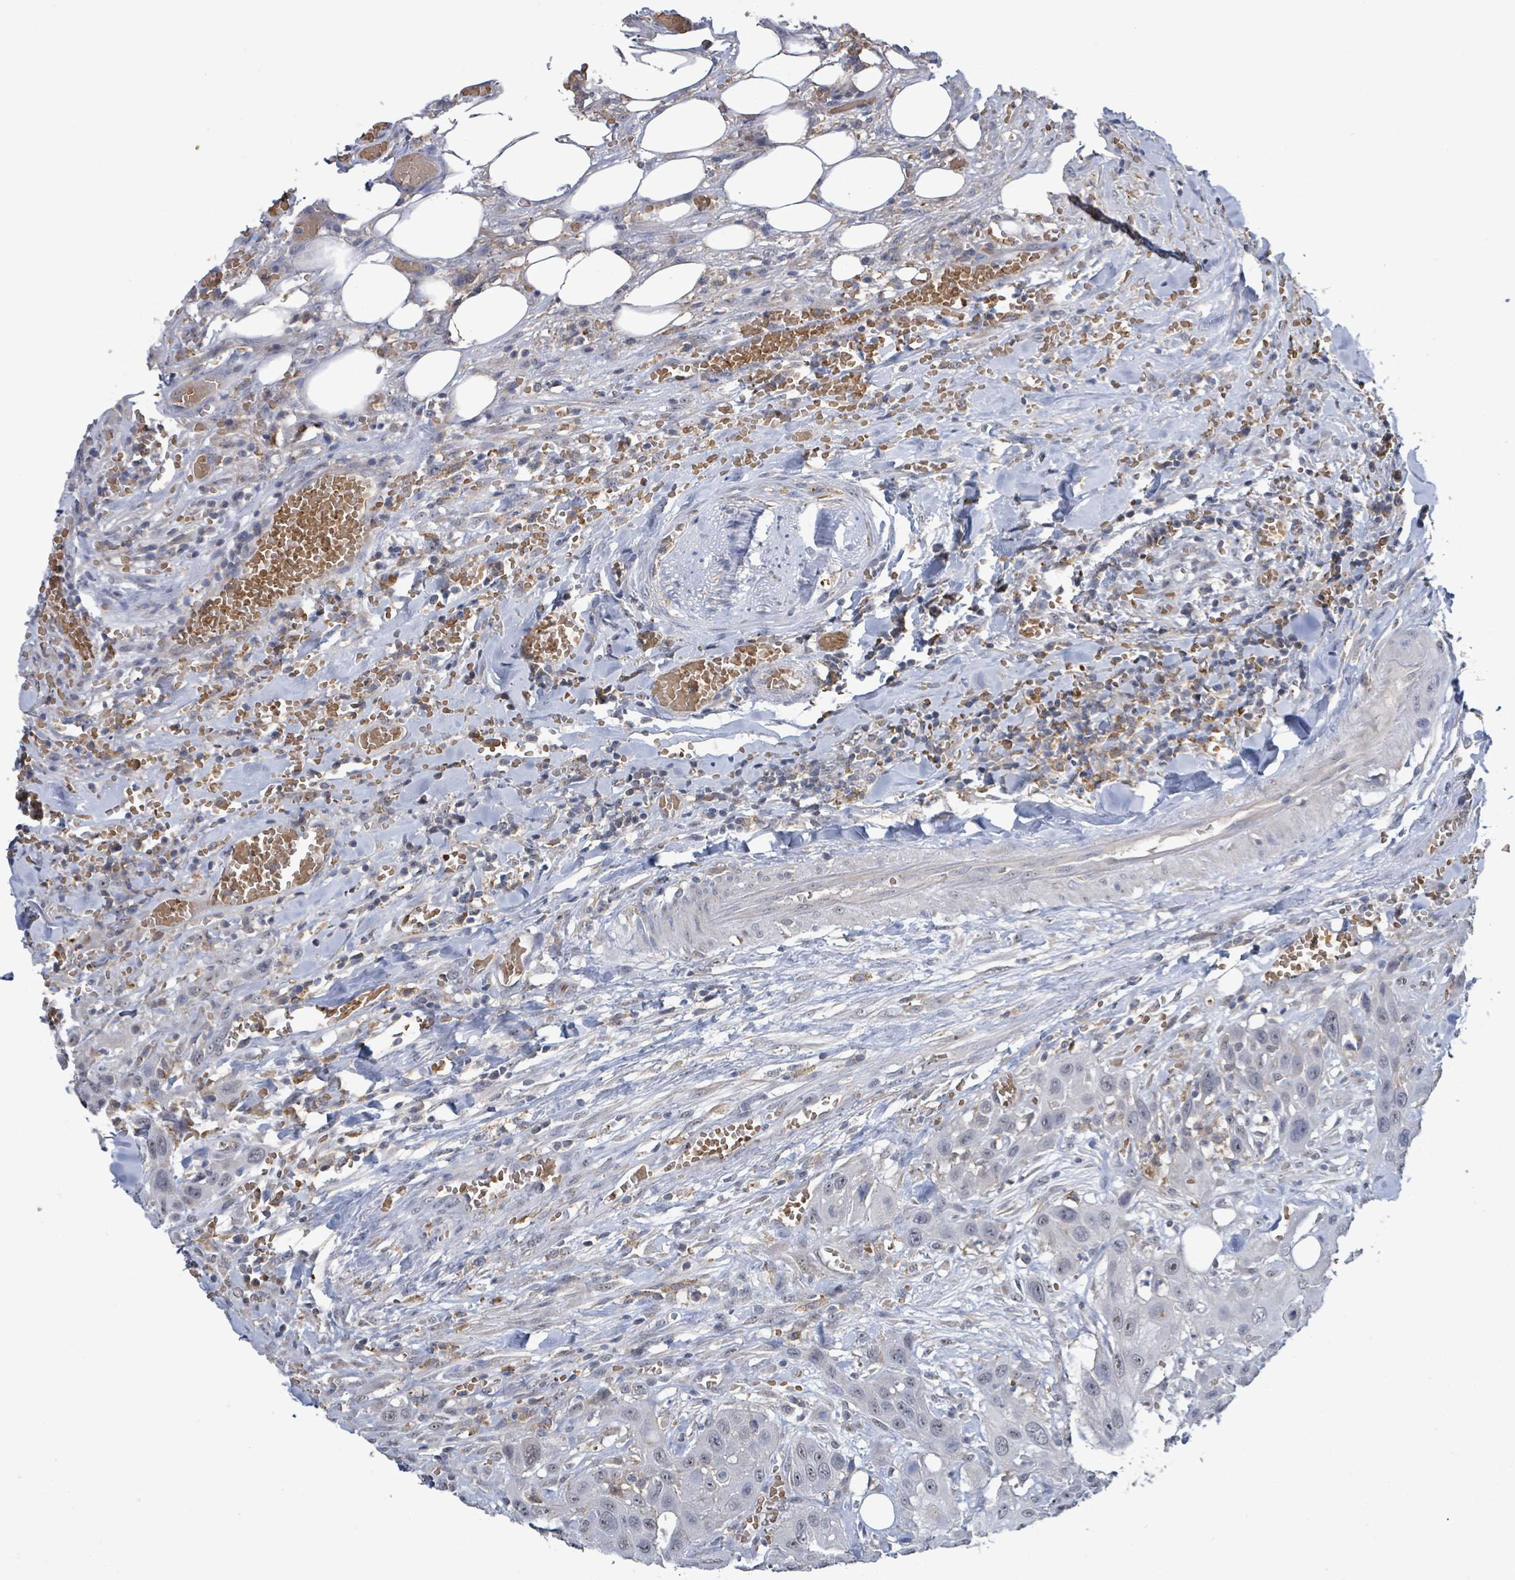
{"staining": {"intensity": "negative", "quantity": "none", "location": "none"}, "tissue": "head and neck cancer", "cell_type": "Tumor cells", "image_type": "cancer", "snomed": [{"axis": "morphology", "description": "Squamous cell carcinoma, NOS"}, {"axis": "topography", "description": "Head-Neck"}], "caption": "Immunohistochemistry (IHC) of human head and neck squamous cell carcinoma displays no staining in tumor cells.", "gene": "SEBOX", "patient": {"sex": "male", "age": 81}}